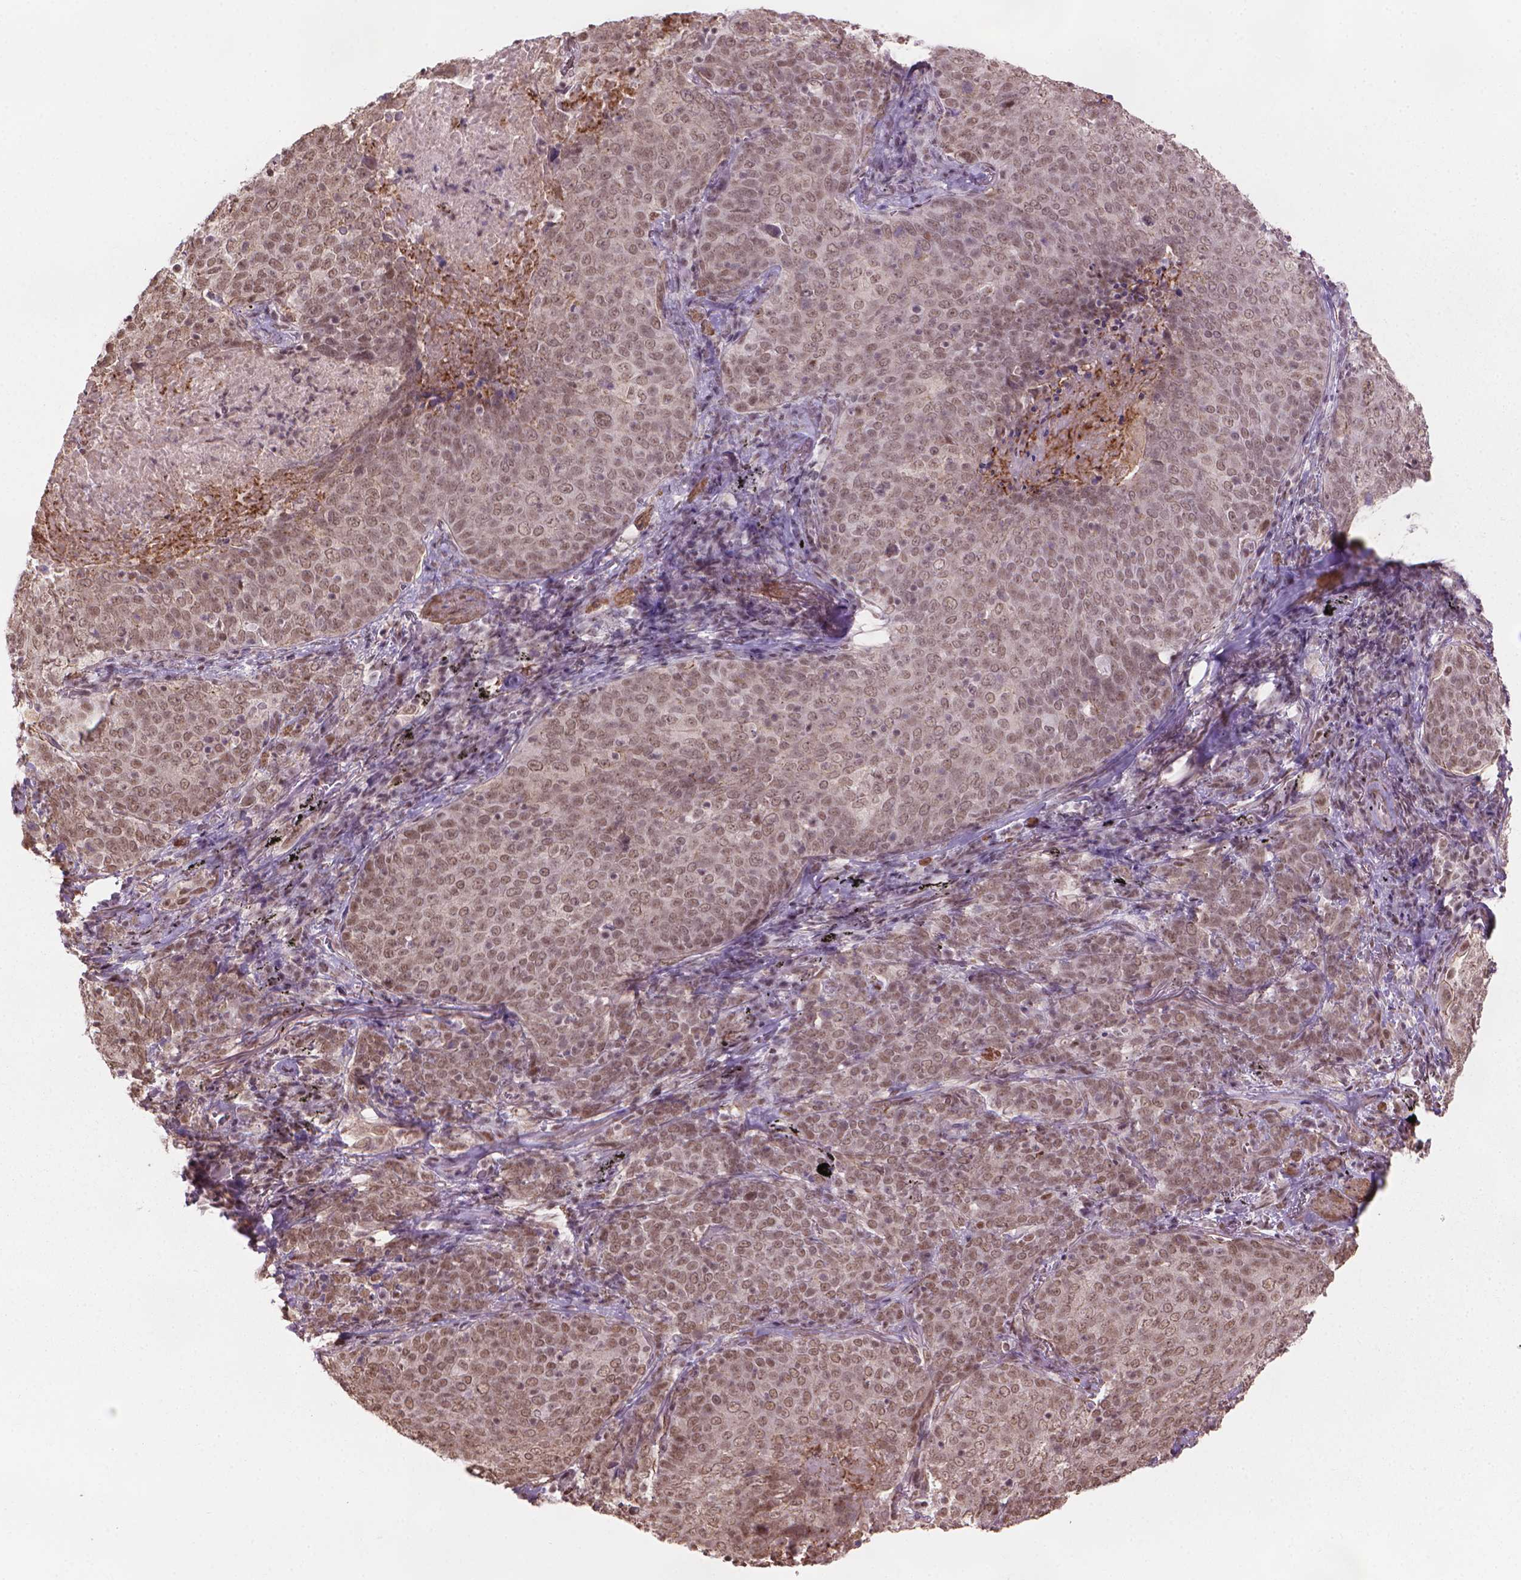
{"staining": {"intensity": "weak", "quantity": ">75%", "location": "nuclear"}, "tissue": "lung cancer", "cell_type": "Tumor cells", "image_type": "cancer", "snomed": [{"axis": "morphology", "description": "Squamous cell carcinoma, NOS"}, {"axis": "topography", "description": "Lung"}], "caption": "DAB (3,3'-diaminobenzidine) immunohistochemical staining of human lung cancer shows weak nuclear protein positivity in about >75% of tumor cells.", "gene": "HOXD4", "patient": {"sex": "male", "age": 82}}